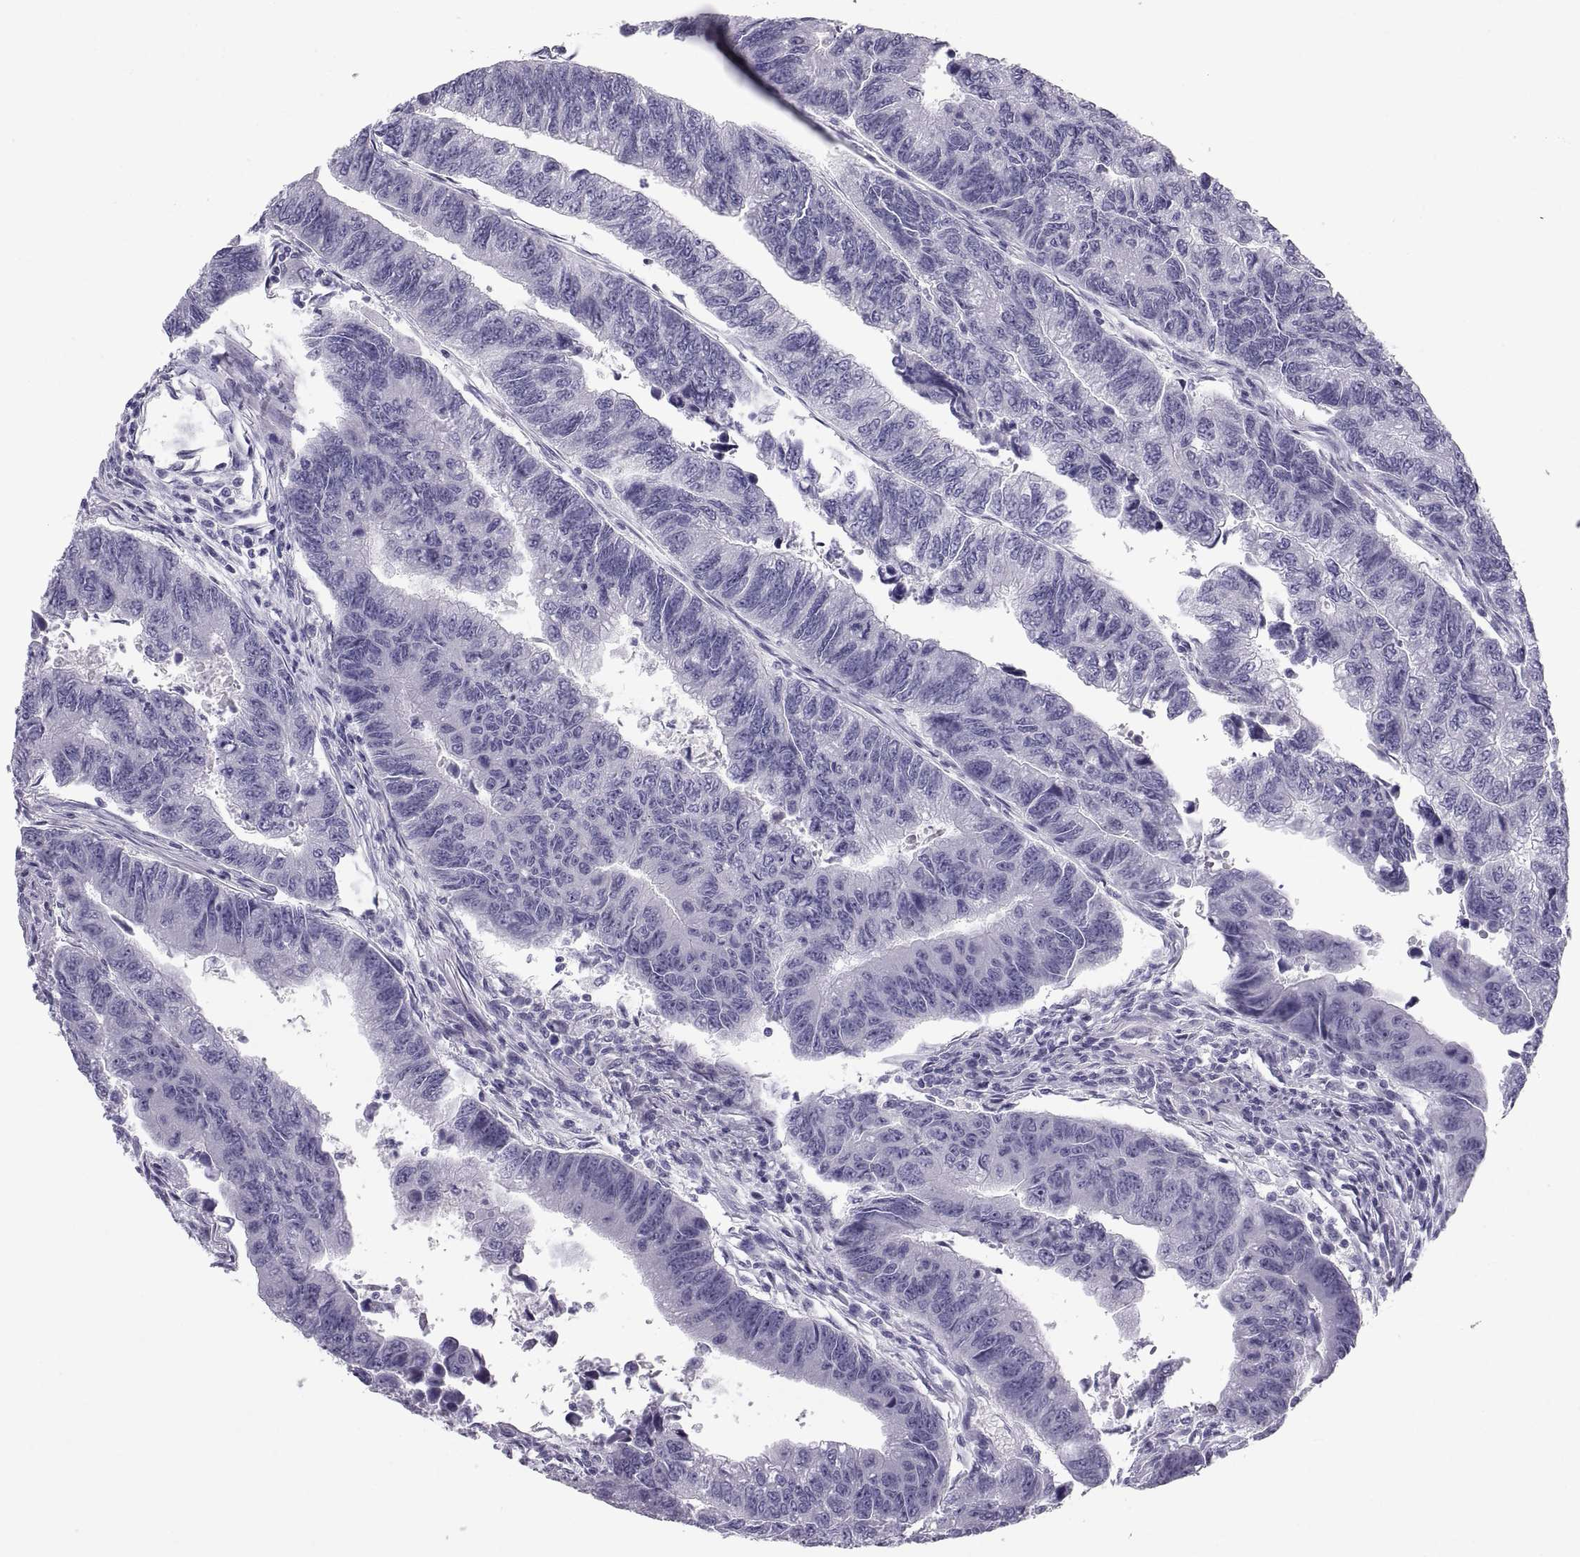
{"staining": {"intensity": "negative", "quantity": "none", "location": "none"}, "tissue": "colorectal cancer", "cell_type": "Tumor cells", "image_type": "cancer", "snomed": [{"axis": "morphology", "description": "Adenocarcinoma, NOS"}, {"axis": "topography", "description": "Colon"}], "caption": "Immunohistochemical staining of human adenocarcinoma (colorectal) displays no significant expression in tumor cells.", "gene": "PCSK1N", "patient": {"sex": "female", "age": 65}}